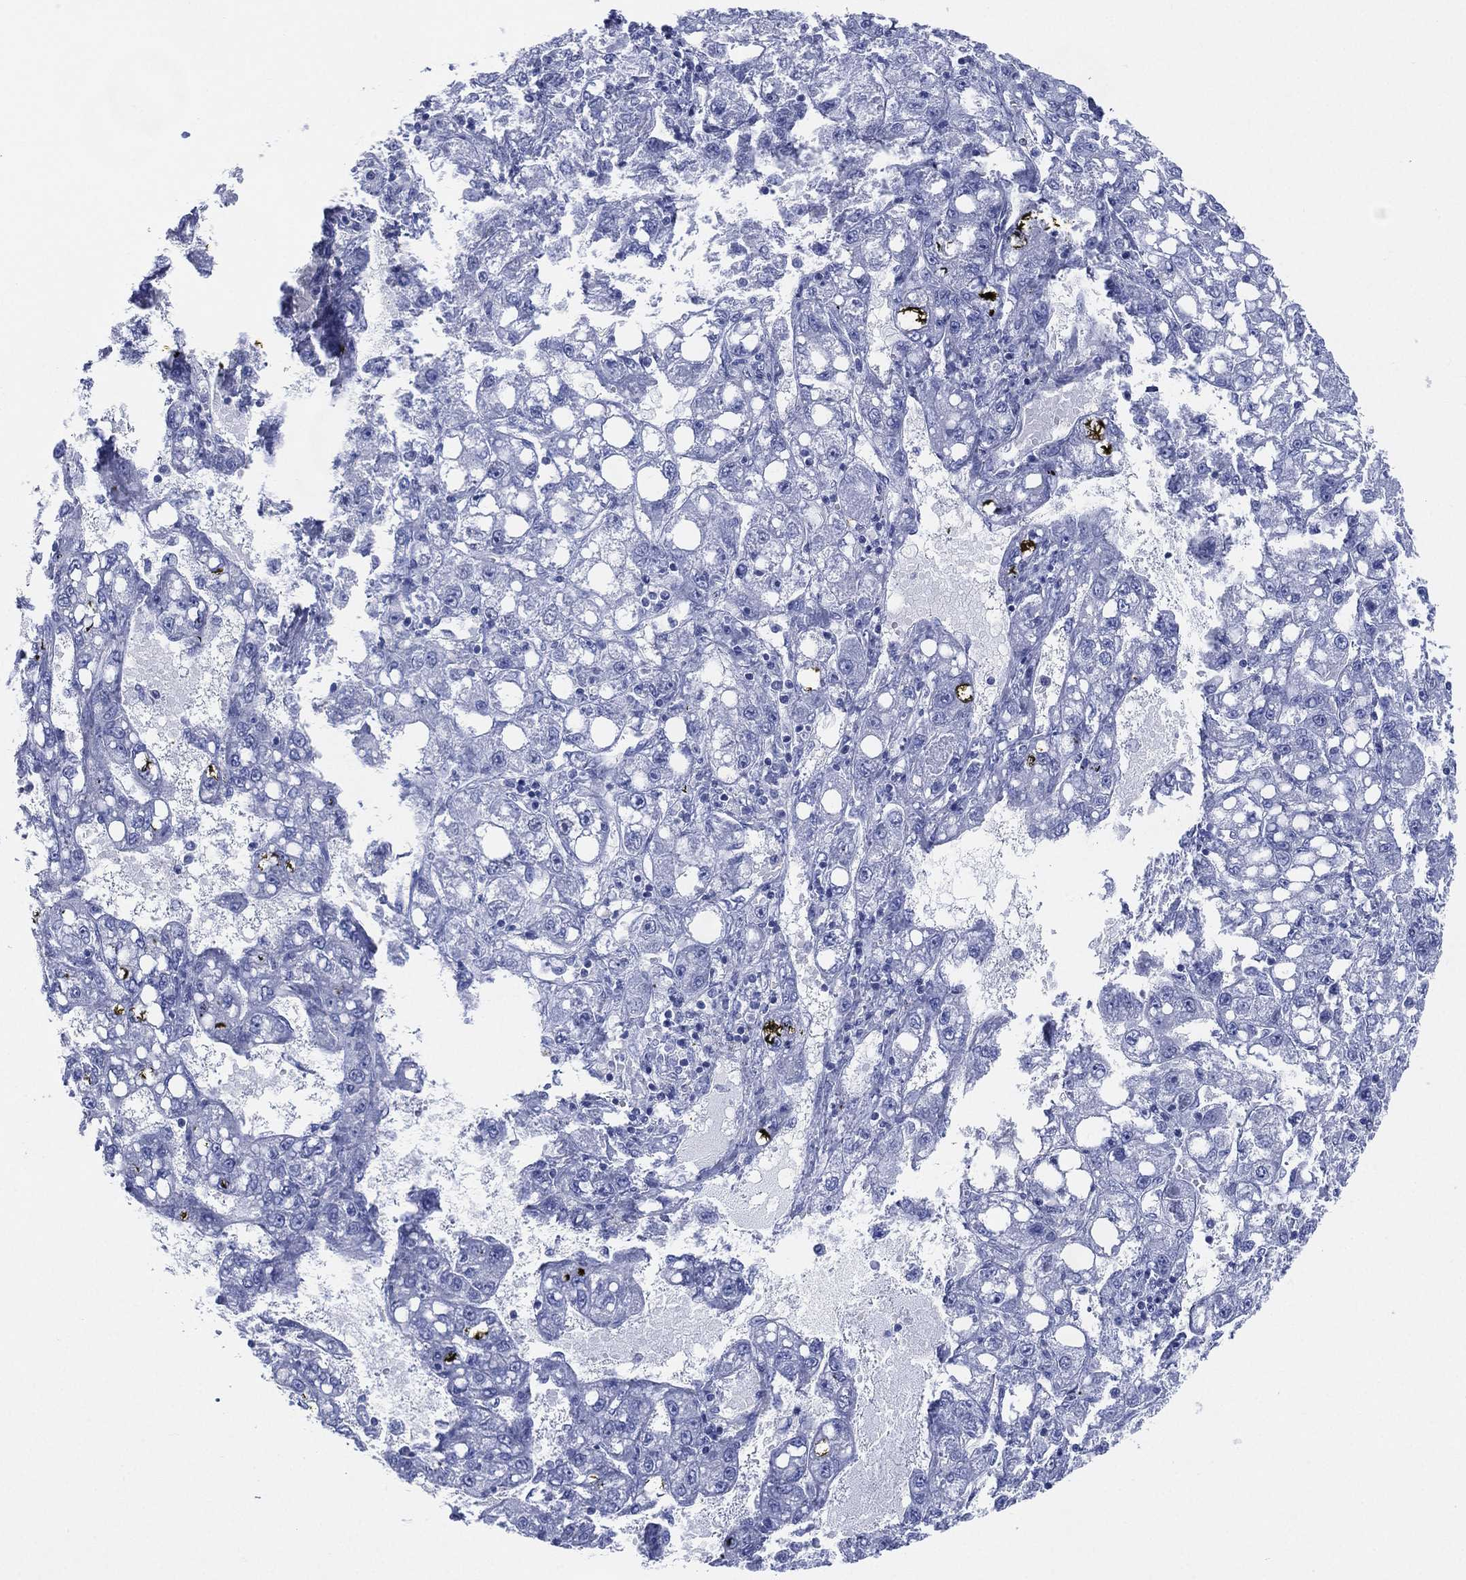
{"staining": {"intensity": "negative", "quantity": "none", "location": "none"}, "tissue": "liver cancer", "cell_type": "Tumor cells", "image_type": "cancer", "snomed": [{"axis": "morphology", "description": "Carcinoma, Hepatocellular, NOS"}, {"axis": "topography", "description": "Liver"}], "caption": "Immunohistochemistry micrograph of human hepatocellular carcinoma (liver) stained for a protein (brown), which shows no positivity in tumor cells. The staining is performed using DAB (3,3'-diaminobenzidine) brown chromogen with nuclei counter-stained in using hematoxylin.", "gene": "TMEM247", "patient": {"sex": "female", "age": 65}}